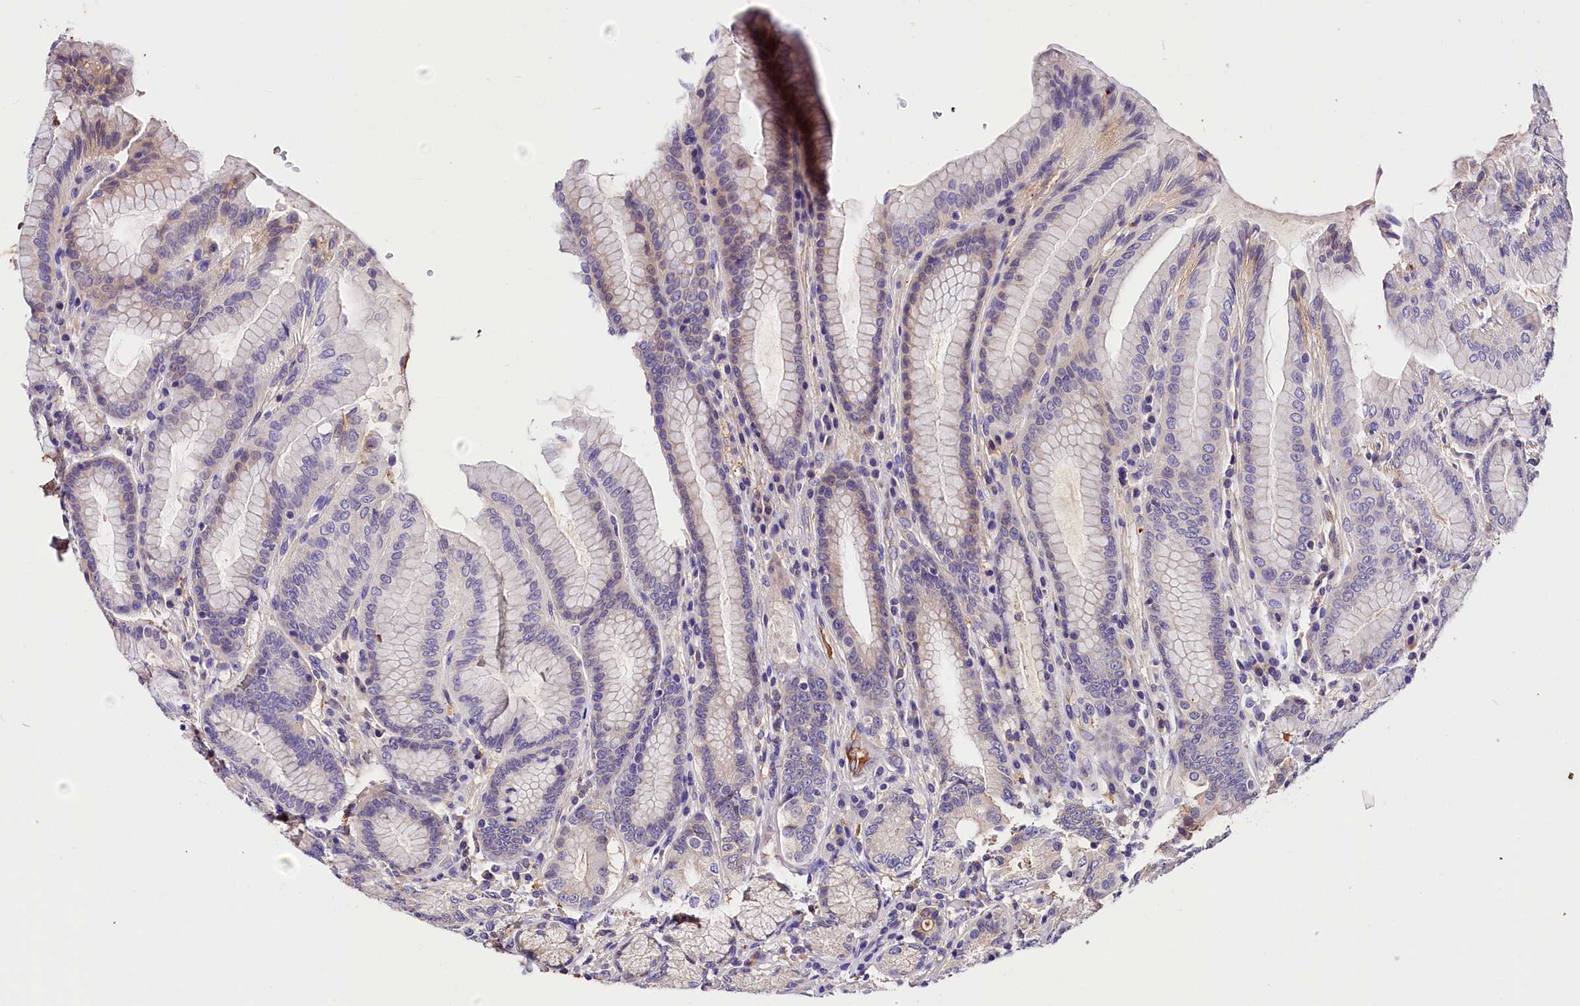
{"staining": {"intensity": "moderate", "quantity": "<25%", "location": "cytoplasmic/membranous"}, "tissue": "stomach", "cell_type": "Glandular cells", "image_type": "normal", "snomed": [{"axis": "morphology", "description": "Normal tissue, NOS"}, {"axis": "topography", "description": "Stomach, upper"}, {"axis": "topography", "description": "Stomach, lower"}], "caption": "High-power microscopy captured an immunohistochemistry (IHC) micrograph of benign stomach, revealing moderate cytoplasmic/membranous positivity in approximately <25% of glandular cells.", "gene": "ARMC6", "patient": {"sex": "female", "age": 76}}